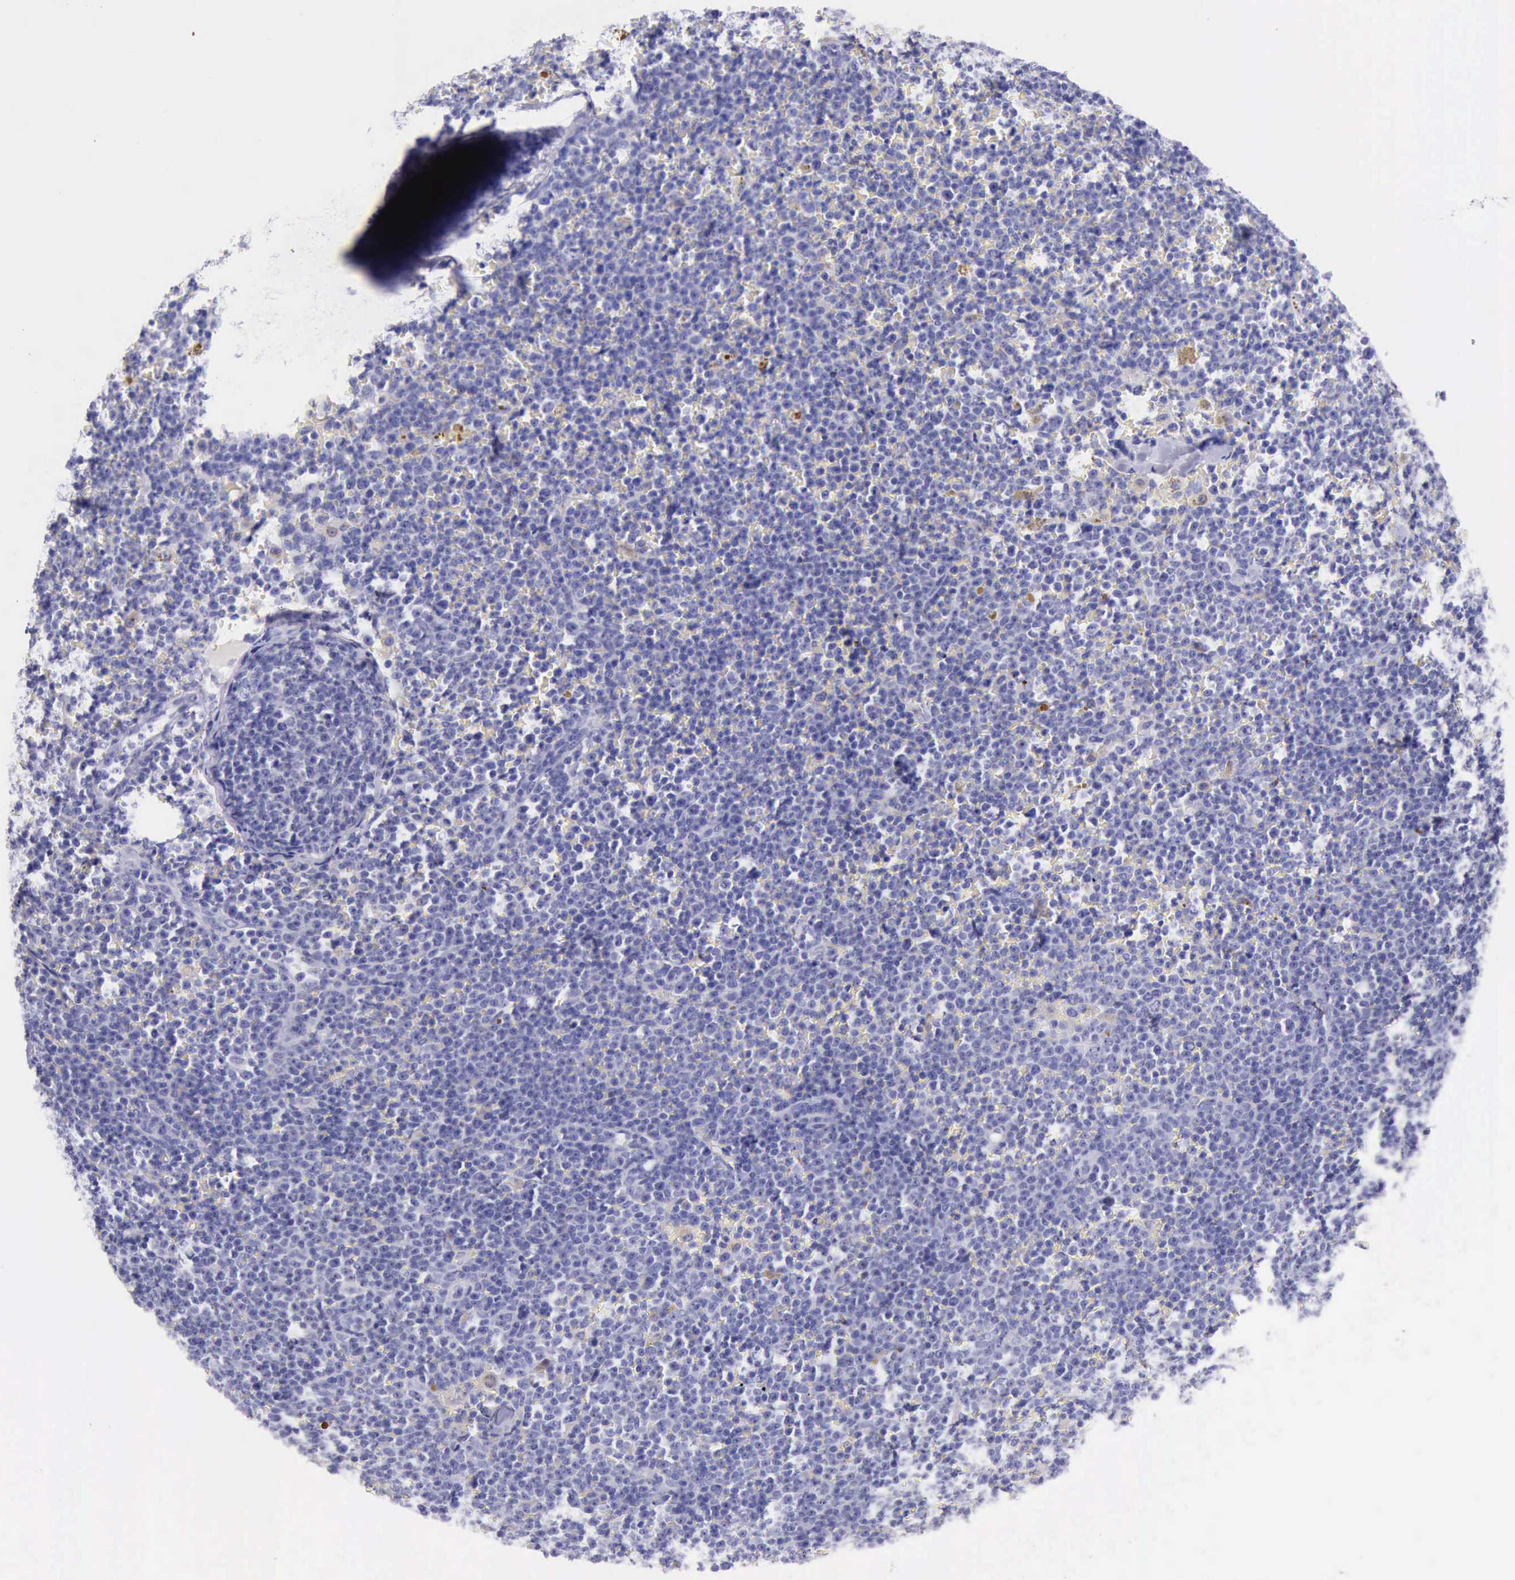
{"staining": {"intensity": "negative", "quantity": "none", "location": "none"}, "tissue": "lymphoma", "cell_type": "Tumor cells", "image_type": "cancer", "snomed": [{"axis": "morphology", "description": "Malignant lymphoma, non-Hodgkin's type, Low grade"}, {"axis": "topography", "description": "Lymph node"}], "caption": "This is an immunohistochemistry photomicrograph of human malignant lymphoma, non-Hodgkin's type (low-grade). There is no staining in tumor cells.", "gene": "KRT8", "patient": {"sex": "male", "age": 50}}